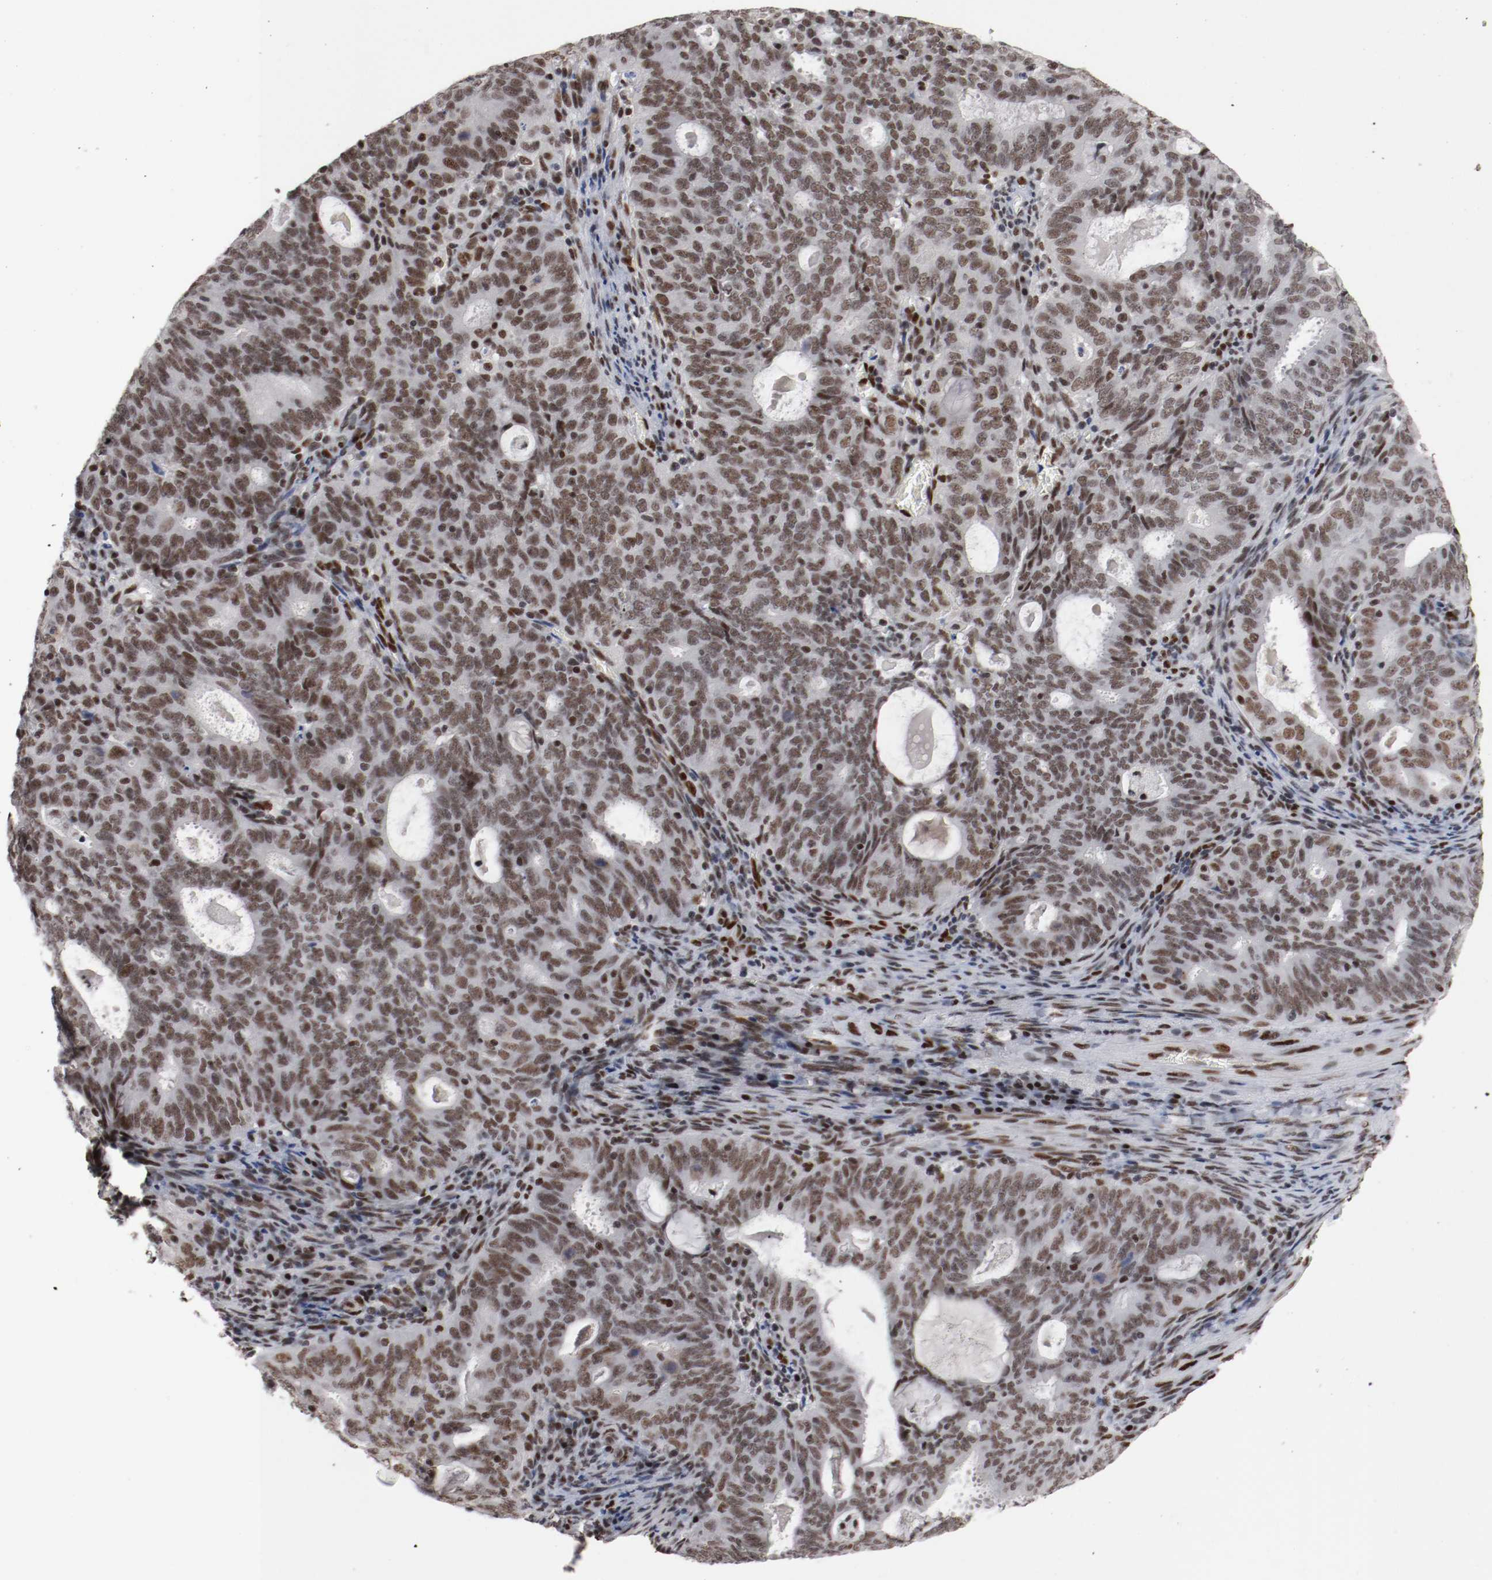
{"staining": {"intensity": "moderate", "quantity": ">75%", "location": "nuclear"}, "tissue": "cervical cancer", "cell_type": "Tumor cells", "image_type": "cancer", "snomed": [{"axis": "morphology", "description": "Adenocarcinoma, NOS"}, {"axis": "topography", "description": "Cervix"}], "caption": "Cervical cancer (adenocarcinoma) tissue exhibits moderate nuclear positivity in approximately >75% of tumor cells (DAB (3,3'-diaminobenzidine) = brown stain, brightfield microscopy at high magnification).", "gene": "MEF2D", "patient": {"sex": "female", "age": 44}}